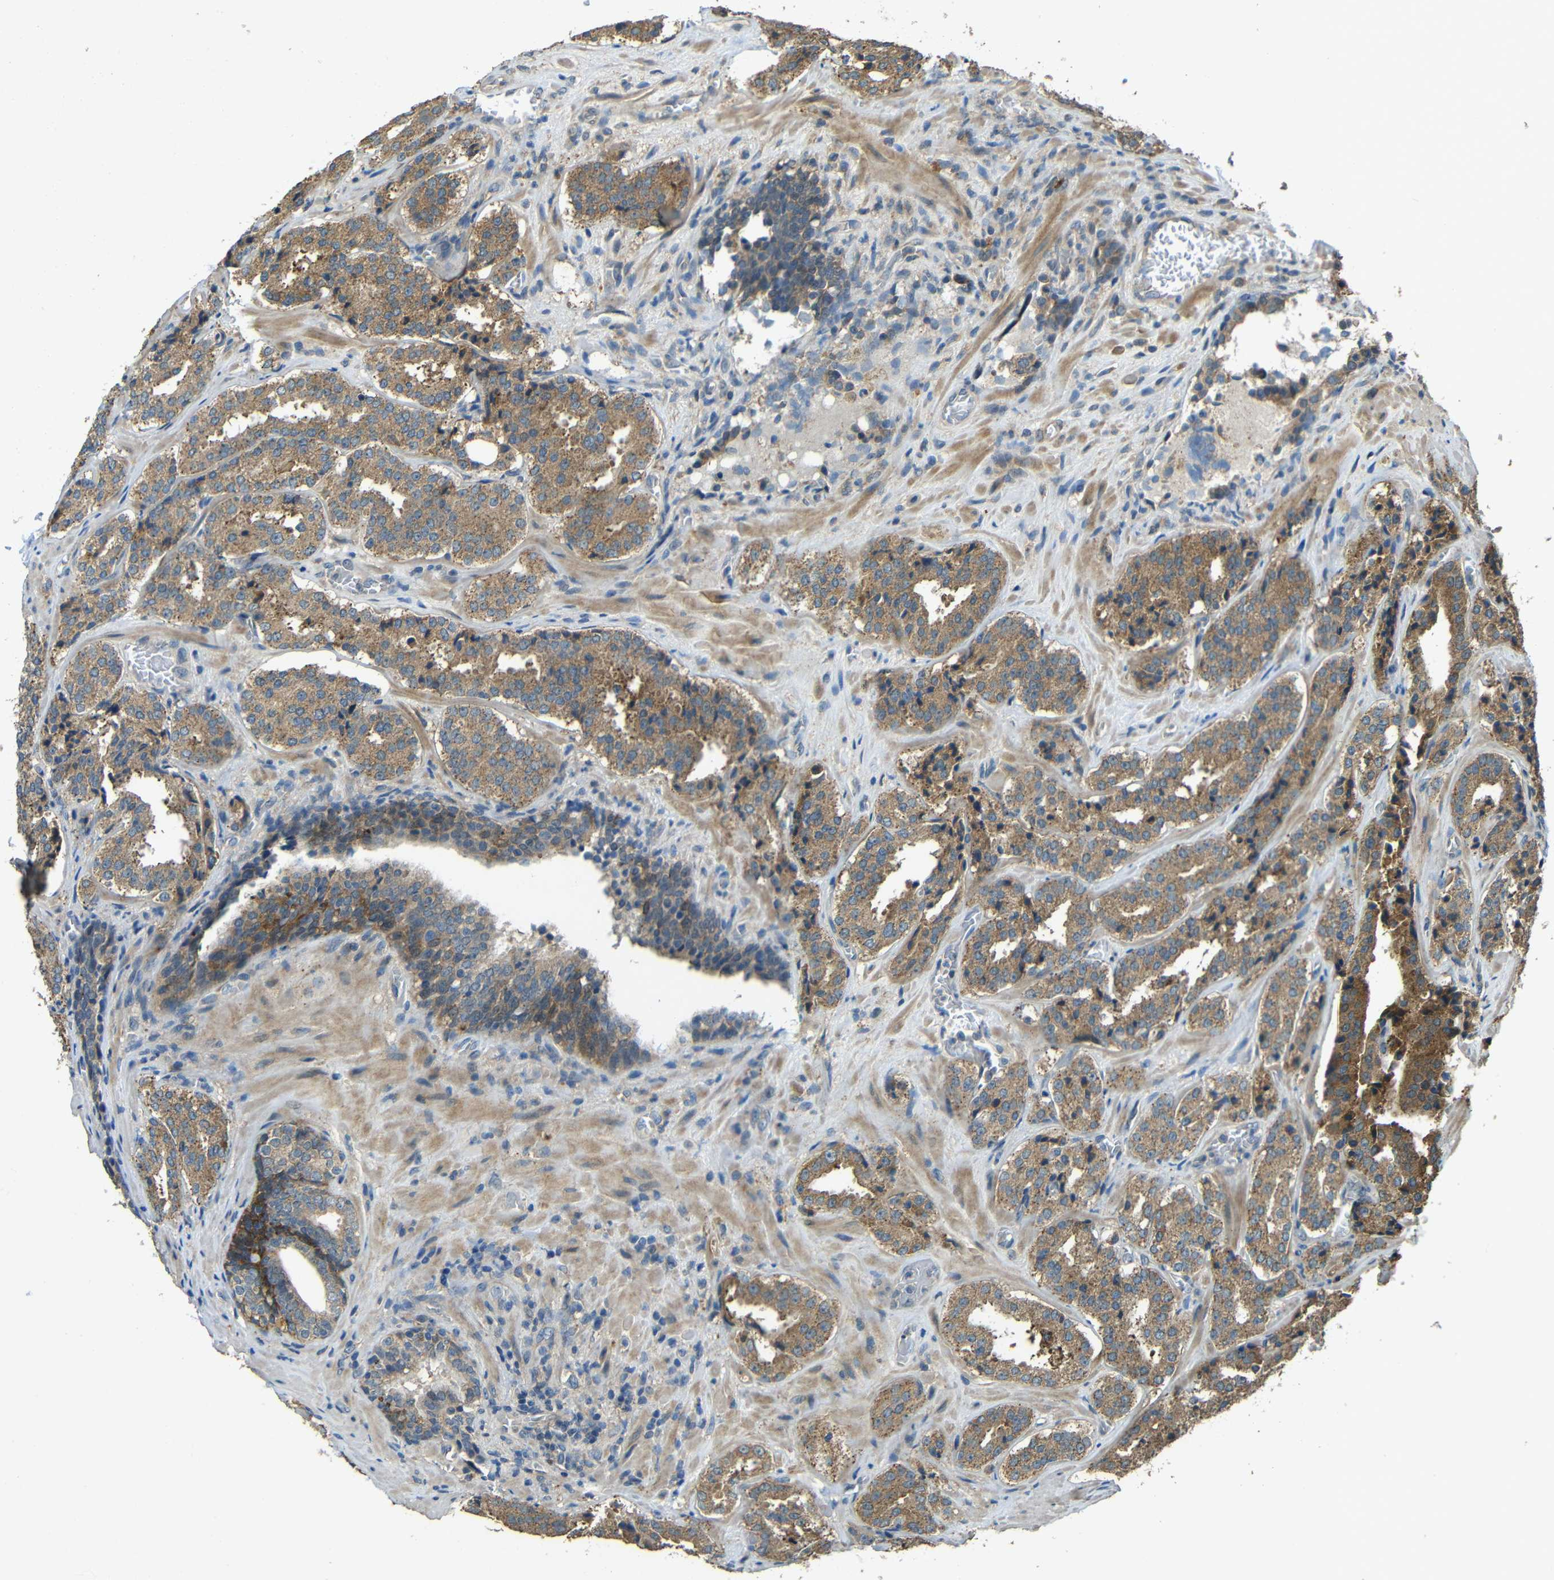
{"staining": {"intensity": "moderate", "quantity": ">75%", "location": "cytoplasmic/membranous"}, "tissue": "prostate cancer", "cell_type": "Tumor cells", "image_type": "cancer", "snomed": [{"axis": "morphology", "description": "Adenocarcinoma, High grade"}, {"axis": "topography", "description": "Prostate"}], "caption": "Immunohistochemistry (DAB (3,3'-diaminobenzidine)) staining of human prostate high-grade adenocarcinoma displays moderate cytoplasmic/membranous protein positivity in approximately >75% of tumor cells.", "gene": "ACACA", "patient": {"sex": "male", "age": 60}}